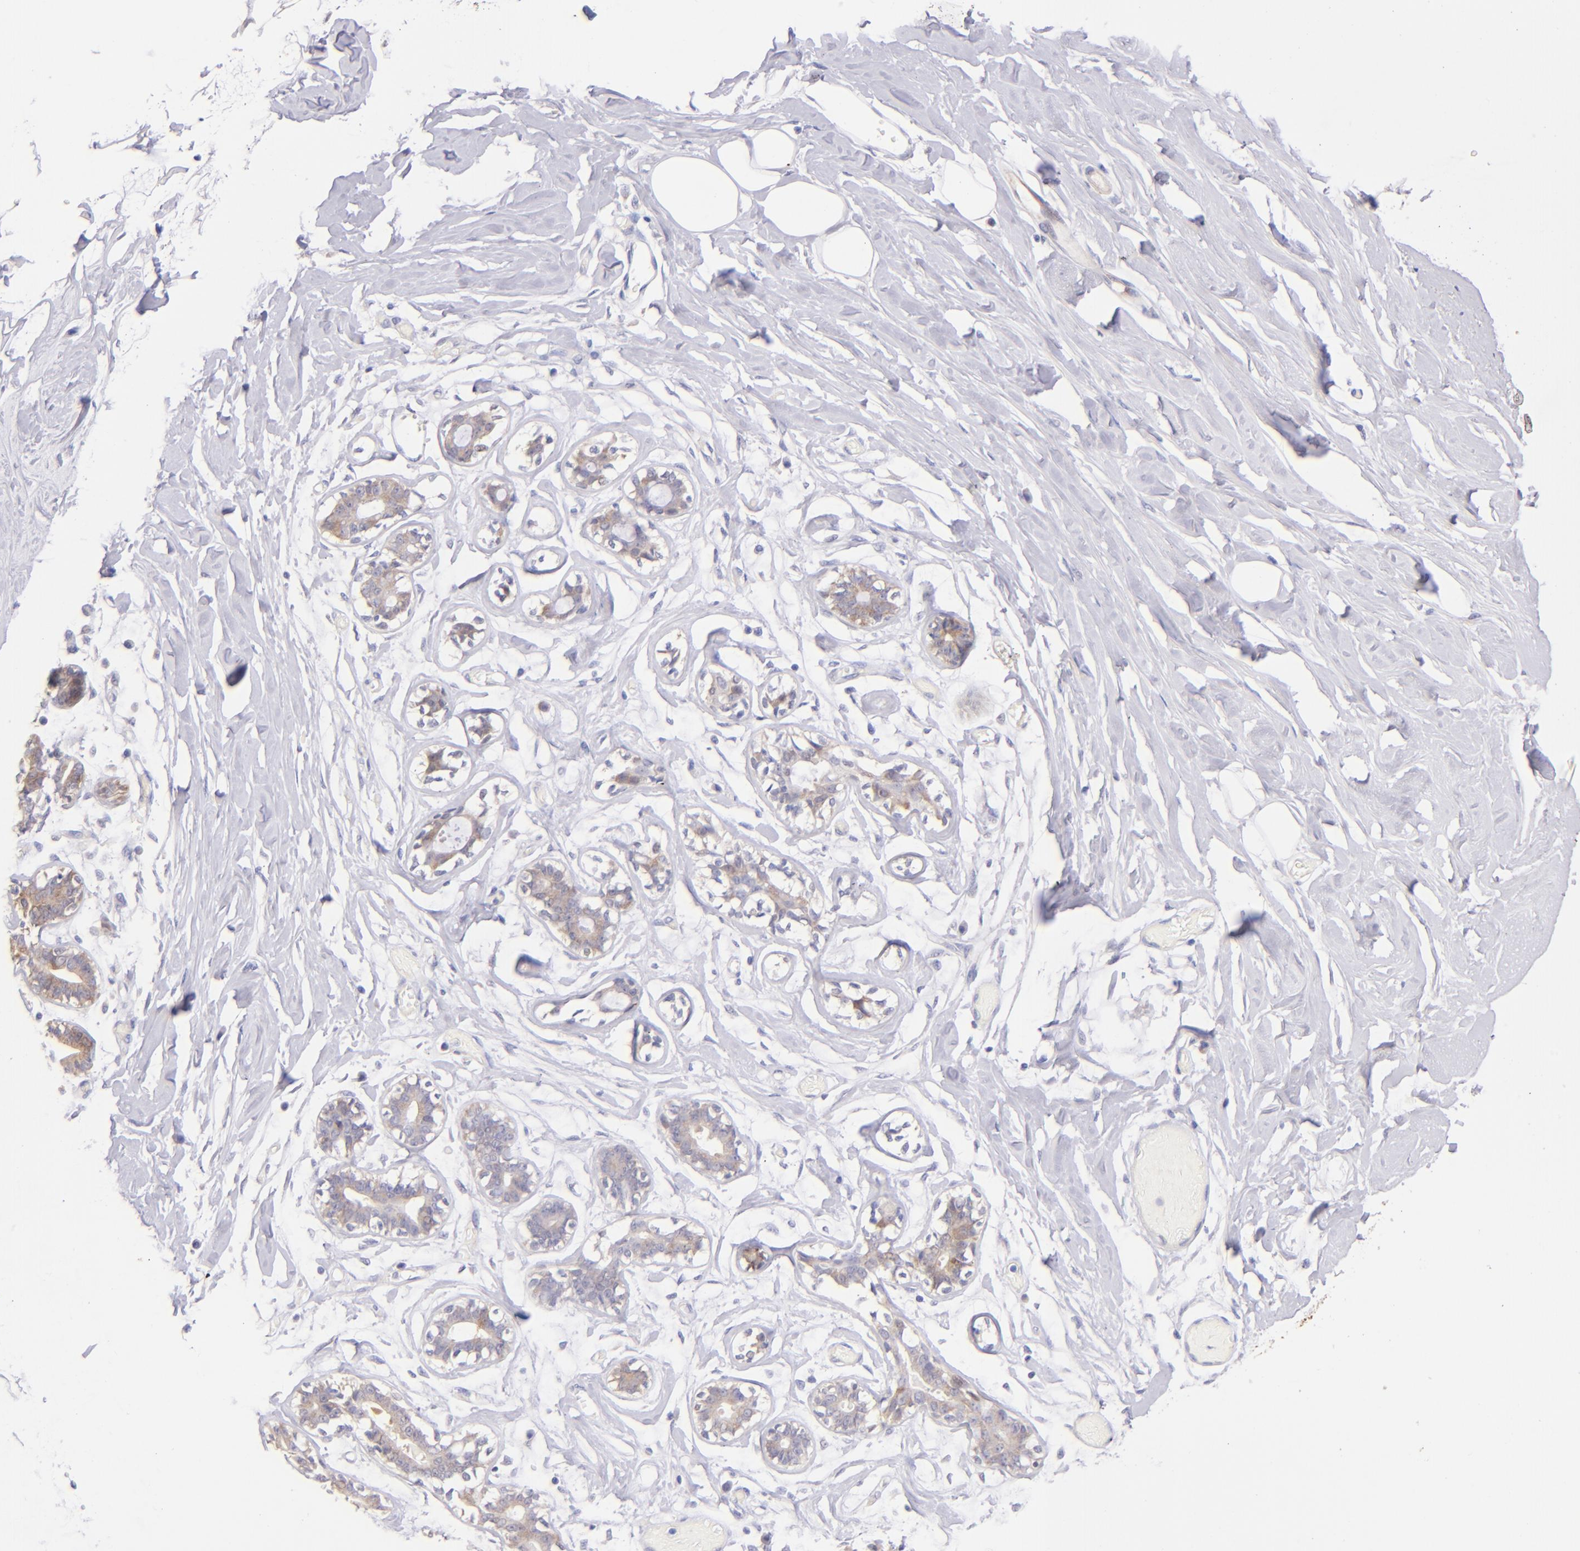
{"staining": {"intensity": "negative", "quantity": "none", "location": "none"}, "tissue": "breast", "cell_type": "Adipocytes", "image_type": "normal", "snomed": [{"axis": "morphology", "description": "Normal tissue, NOS"}, {"axis": "morphology", "description": "Fibrosis, NOS"}, {"axis": "topography", "description": "Breast"}], "caption": "A high-resolution micrograph shows immunohistochemistry (IHC) staining of normal breast, which exhibits no significant expression in adipocytes.", "gene": "SH2D4A", "patient": {"sex": "female", "age": 39}}